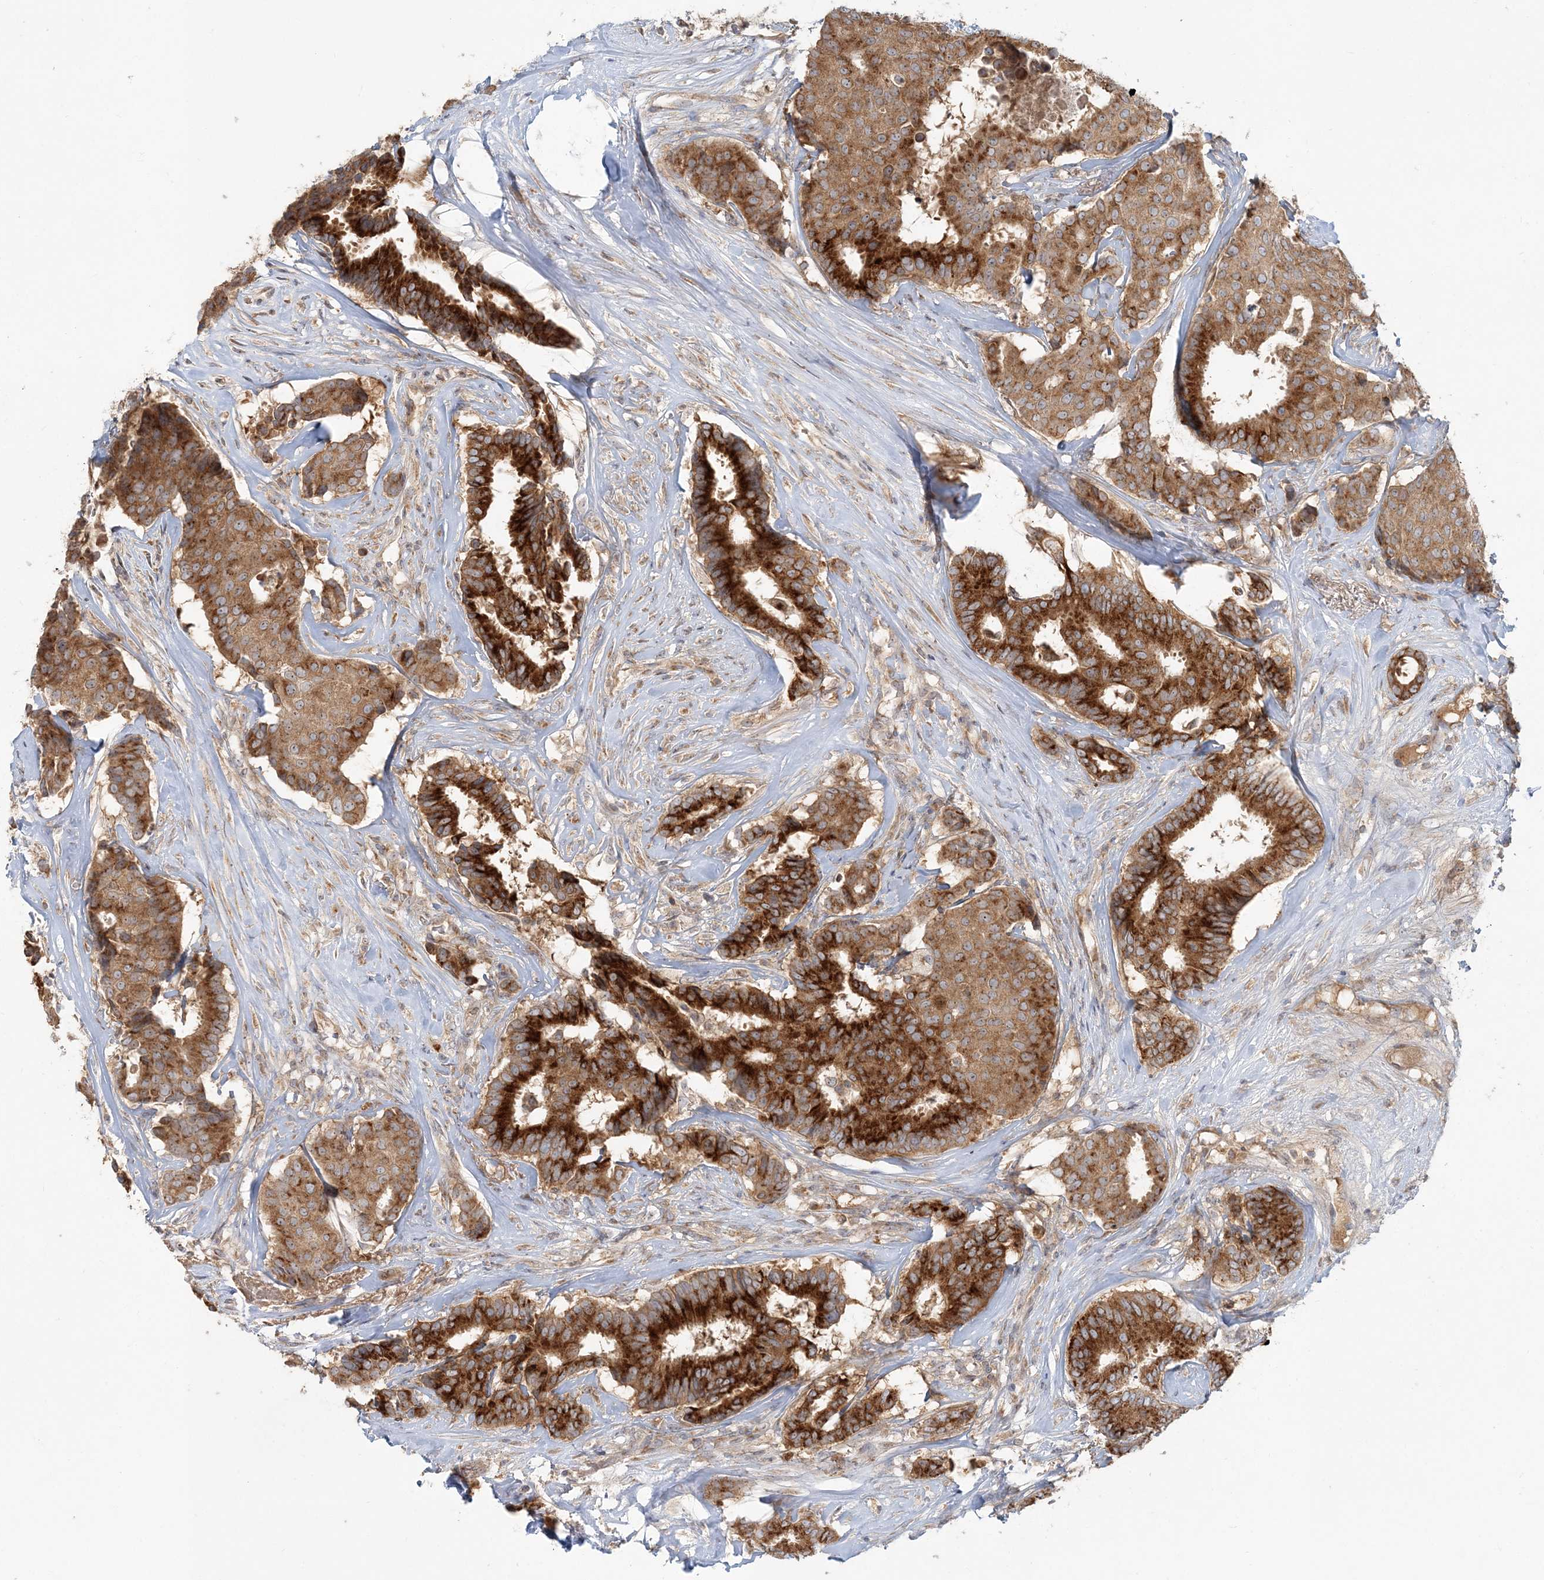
{"staining": {"intensity": "strong", "quantity": ">75%", "location": "cytoplasmic/membranous"}, "tissue": "breast cancer", "cell_type": "Tumor cells", "image_type": "cancer", "snomed": [{"axis": "morphology", "description": "Duct carcinoma"}, {"axis": "topography", "description": "Breast"}], "caption": "Immunohistochemistry (IHC) photomicrograph of human breast cancer (infiltrating ductal carcinoma) stained for a protein (brown), which reveals high levels of strong cytoplasmic/membranous staining in about >75% of tumor cells.", "gene": "AP1AR", "patient": {"sex": "female", "age": 75}}